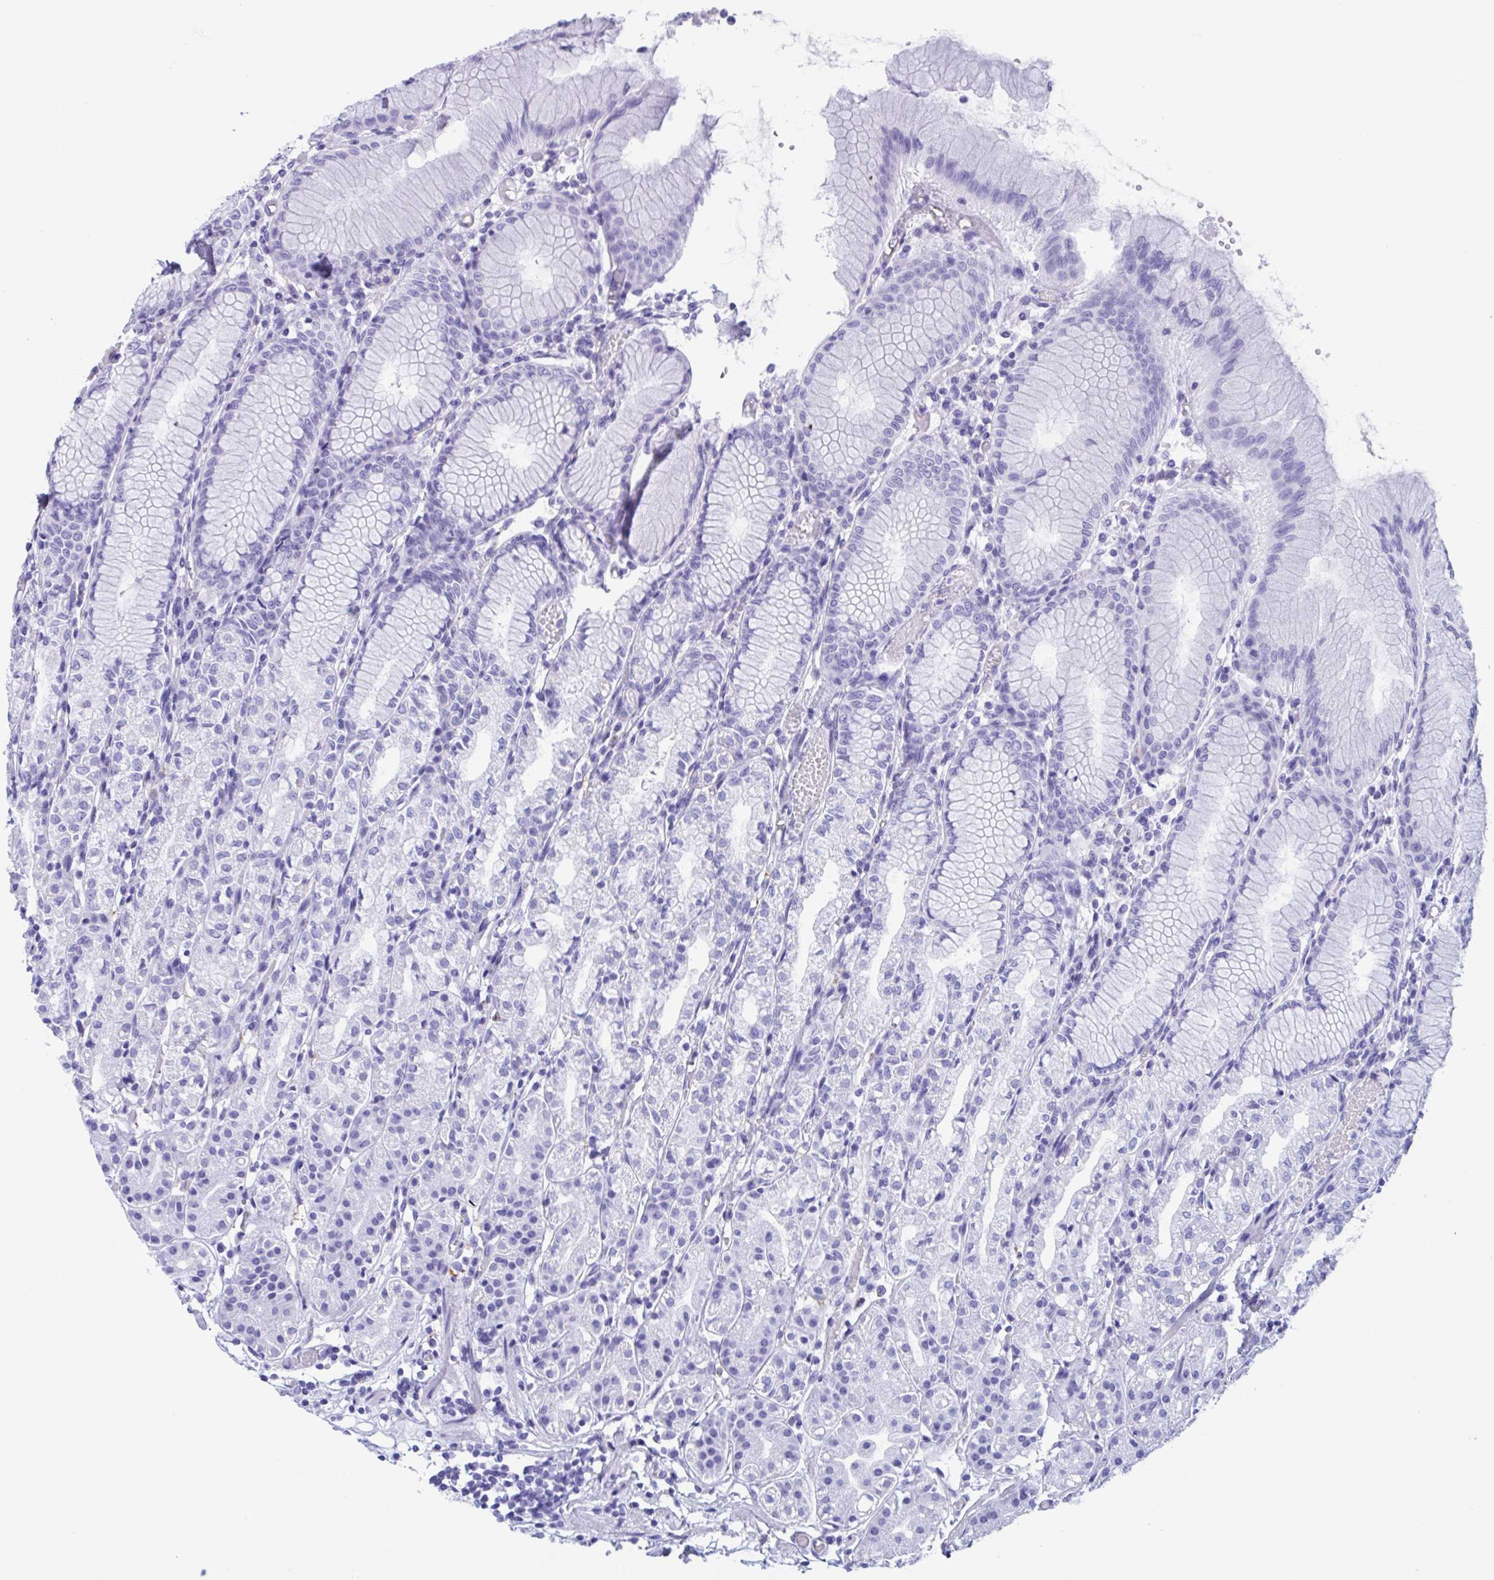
{"staining": {"intensity": "negative", "quantity": "none", "location": "none"}, "tissue": "stomach", "cell_type": "Glandular cells", "image_type": "normal", "snomed": [{"axis": "morphology", "description": "Normal tissue, NOS"}, {"axis": "topography", "description": "Stomach"}], "caption": "IHC of normal stomach reveals no staining in glandular cells. (Brightfield microscopy of DAB (3,3'-diaminobenzidine) immunohistochemistry at high magnification).", "gene": "ZNF850", "patient": {"sex": "female", "age": 57}}